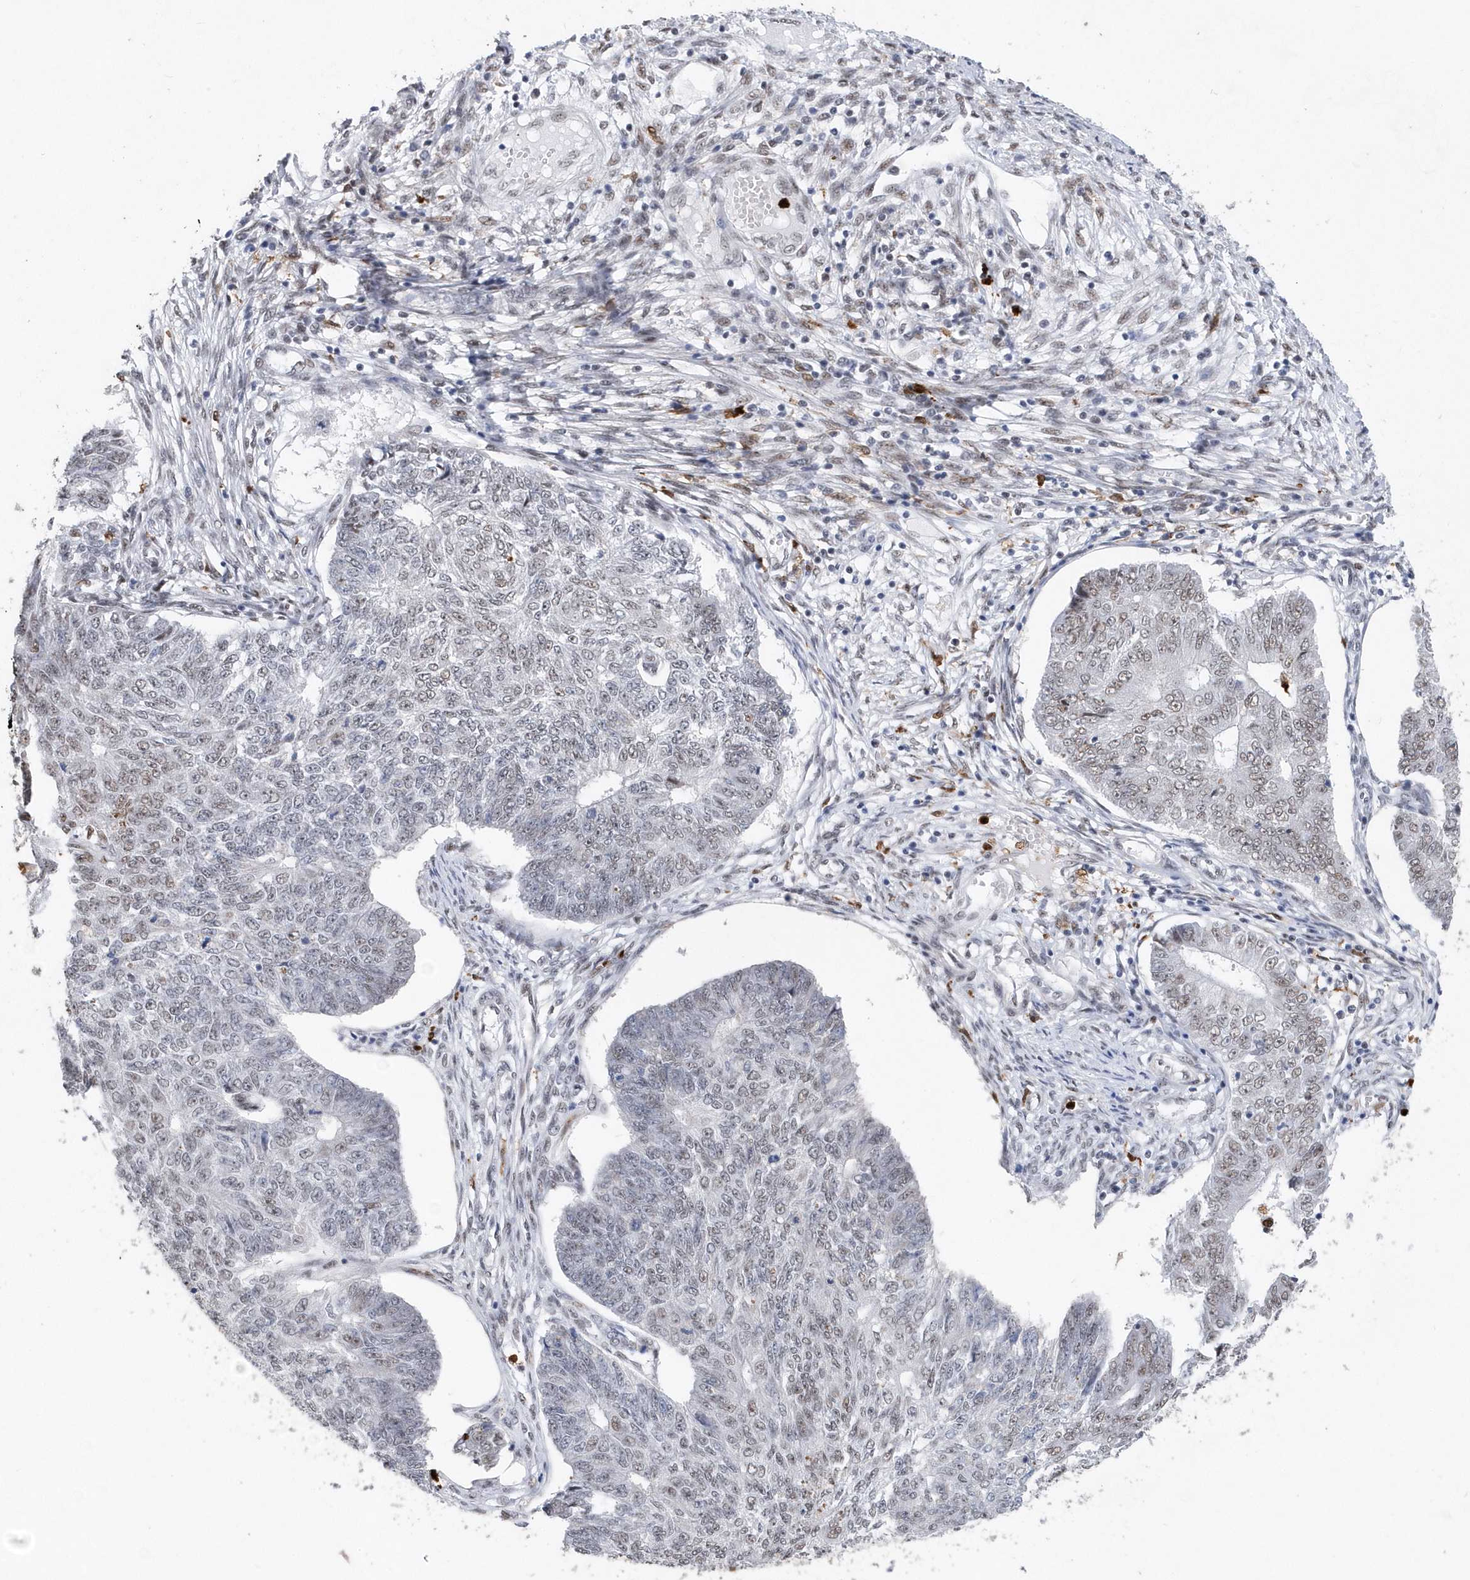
{"staining": {"intensity": "weak", "quantity": "25%-75%", "location": "nuclear"}, "tissue": "endometrial cancer", "cell_type": "Tumor cells", "image_type": "cancer", "snomed": [{"axis": "morphology", "description": "Adenocarcinoma, NOS"}, {"axis": "topography", "description": "Endometrium"}], "caption": "IHC image of neoplastic tissue: adenocarcinoma (endometrial) stained using immunohistochemistry reveals low levels of weak protein expression localized specifically in the nuclear of tumor cells, appearing as a nuclear brown color.", "gene": "RPP30", "patient": {"sex": "female", "age": 32}}